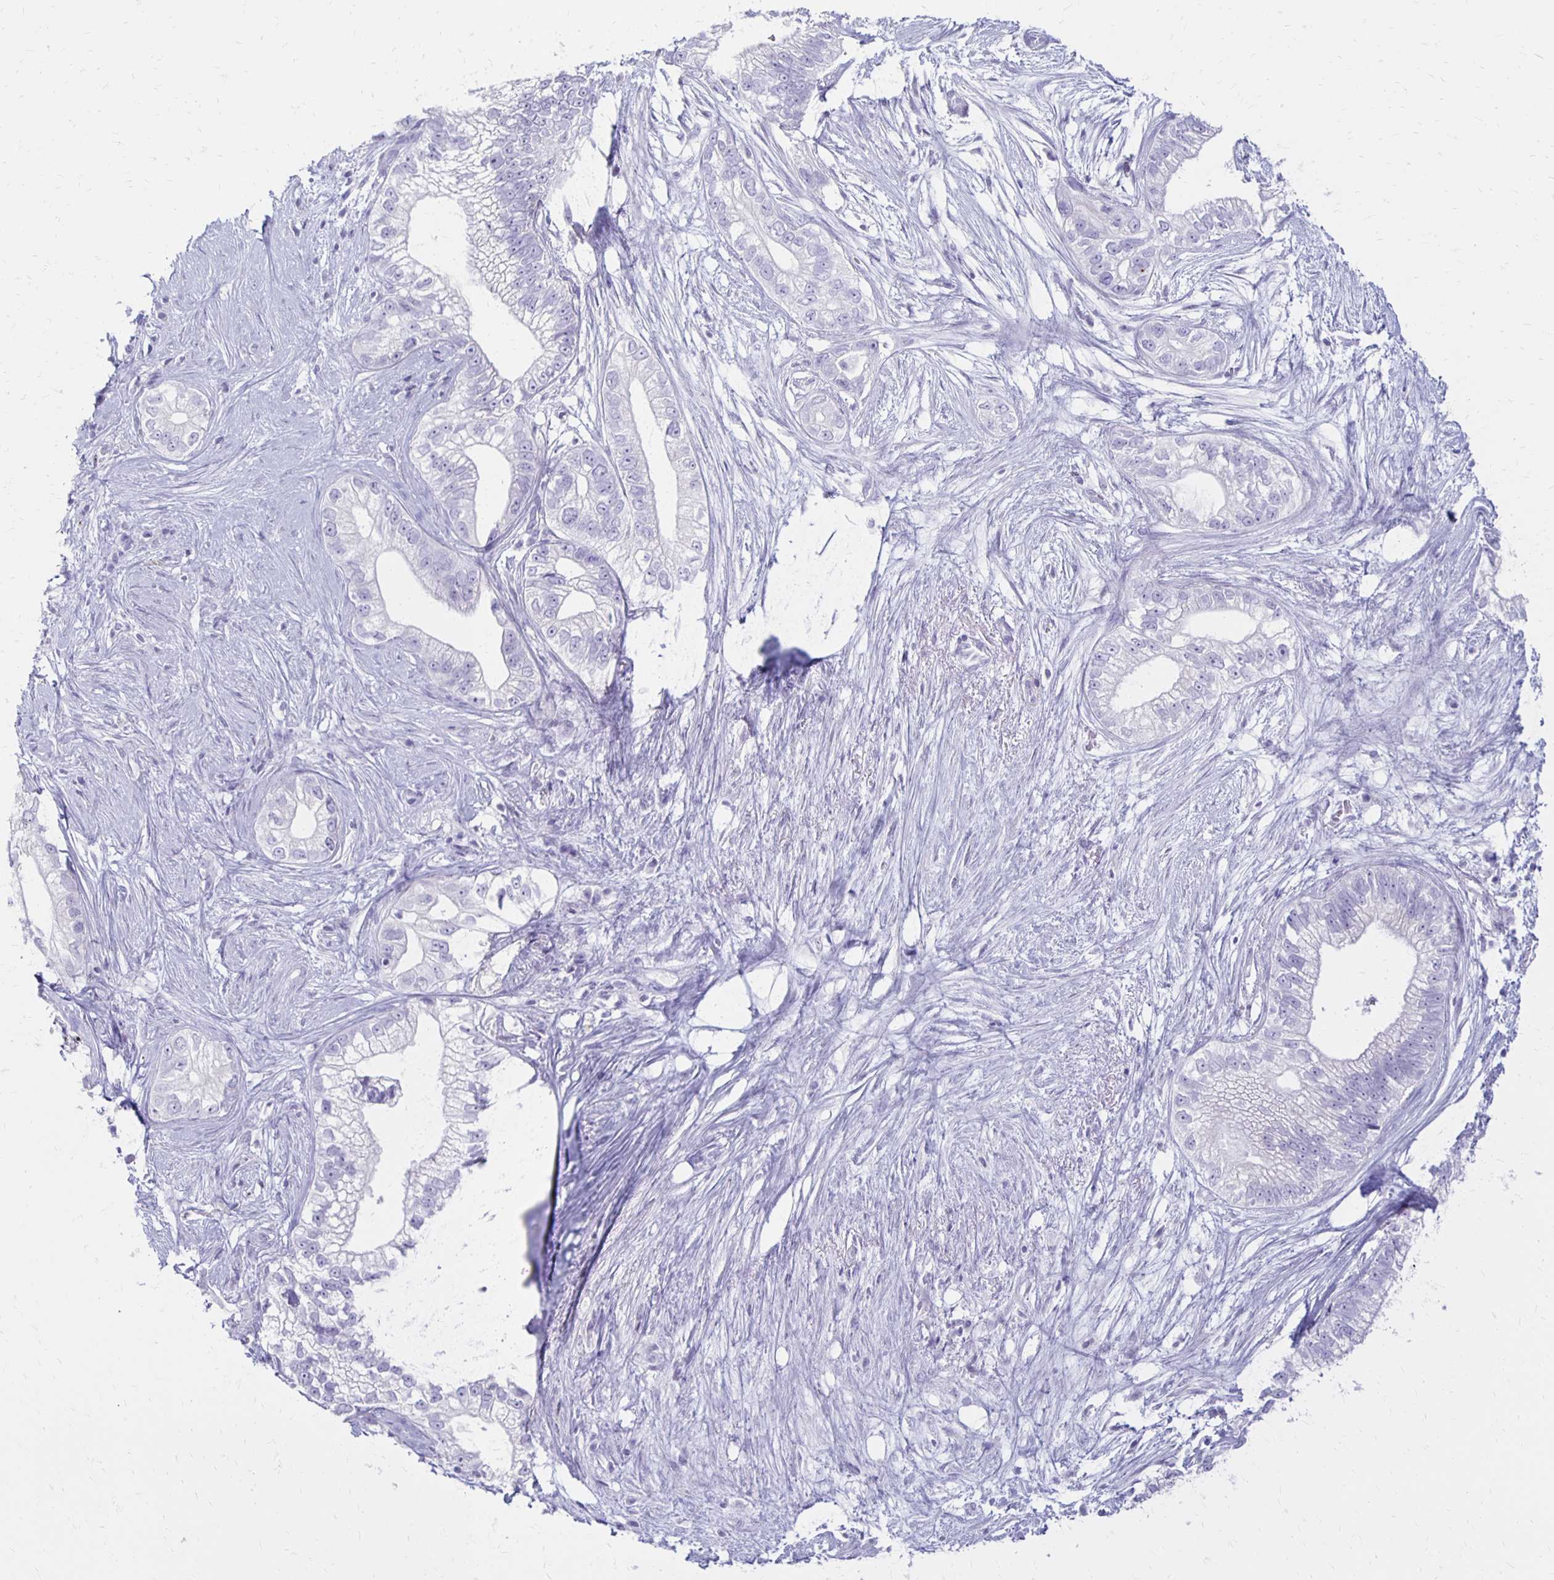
{"staining": {"intensity": "negative", "quantity": "none", "location": "none"}, "tissue": "pancreatic cancer", "cell_type": "Tumor cells", "image_type": "cancer", "snomed": [{"axis": "morphology", "description": "Adenocarcinoma, NOS"}, {"axis": "topography", "description": "Pancreas"}], "caption": "The photomicrograph reveals no significant positivity in tumor cells of pancreatic adenocarcinoma.", "gene": "RYR1", "patient": {"sex": "male", "age": 70}}